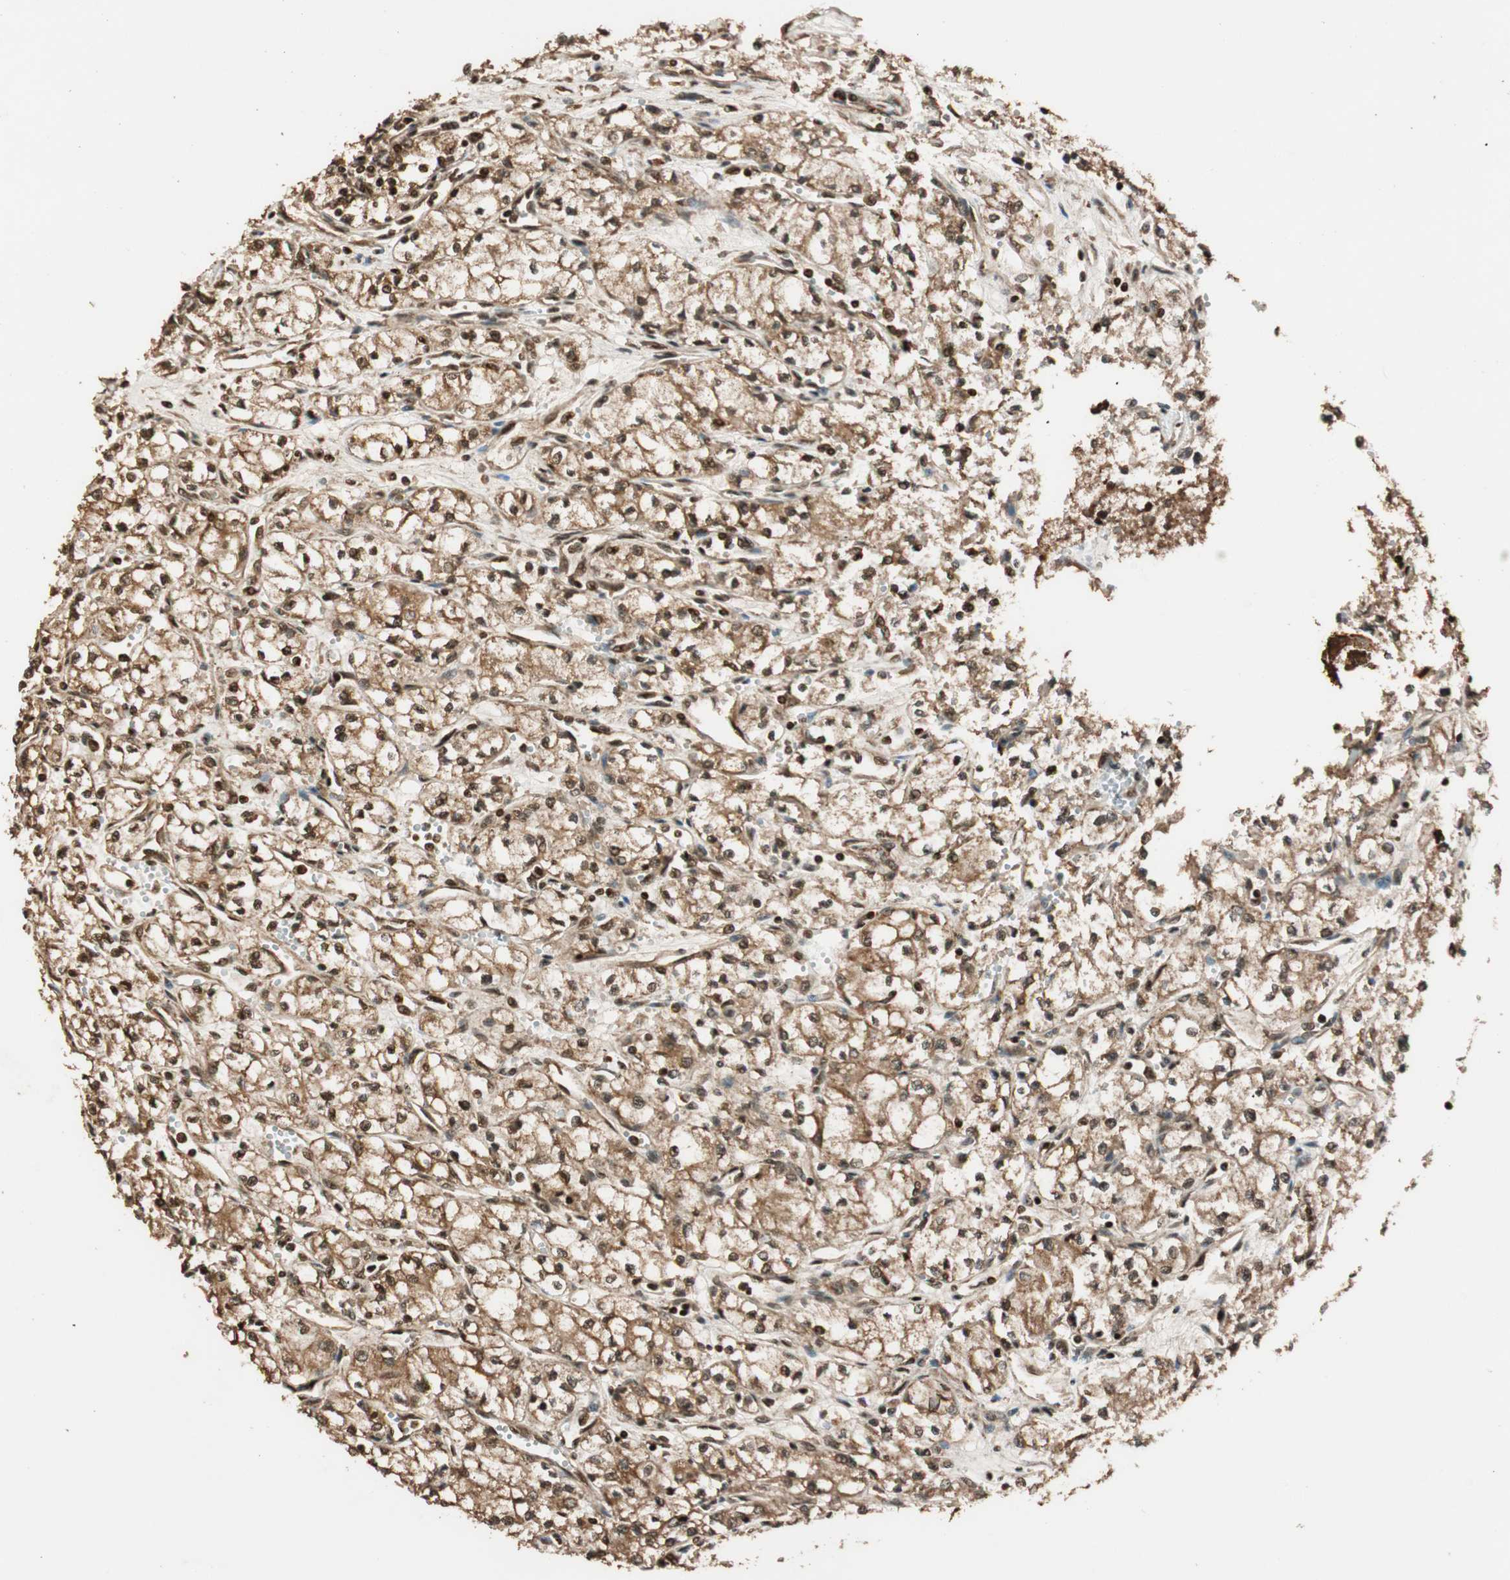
{"staining": {"intensity": "strong", "quantity": ">75%", "location": "cytoplasmic/membranous,nuclear"}, "tissue": "renal cancer", "cell_type": "Tumor cells", "image_type": "cancer", "snomed": [{"axis": "morphology", "description": "Normal tissue, NOS"}, {"axis": "morphology", "description": "Adenocarcinoma, NOS"}, {"axis": "topography", "description": "Kidney"}], "caption": "Renal adenocarcinoma stained with DAB IHC demonstrates high levels of strong cytoplasmic/membranous and nuclear positivity in about >75% of tumor cells.", "gene": "ALKBH5", "patient": {"sex": "male", "age": 59}}